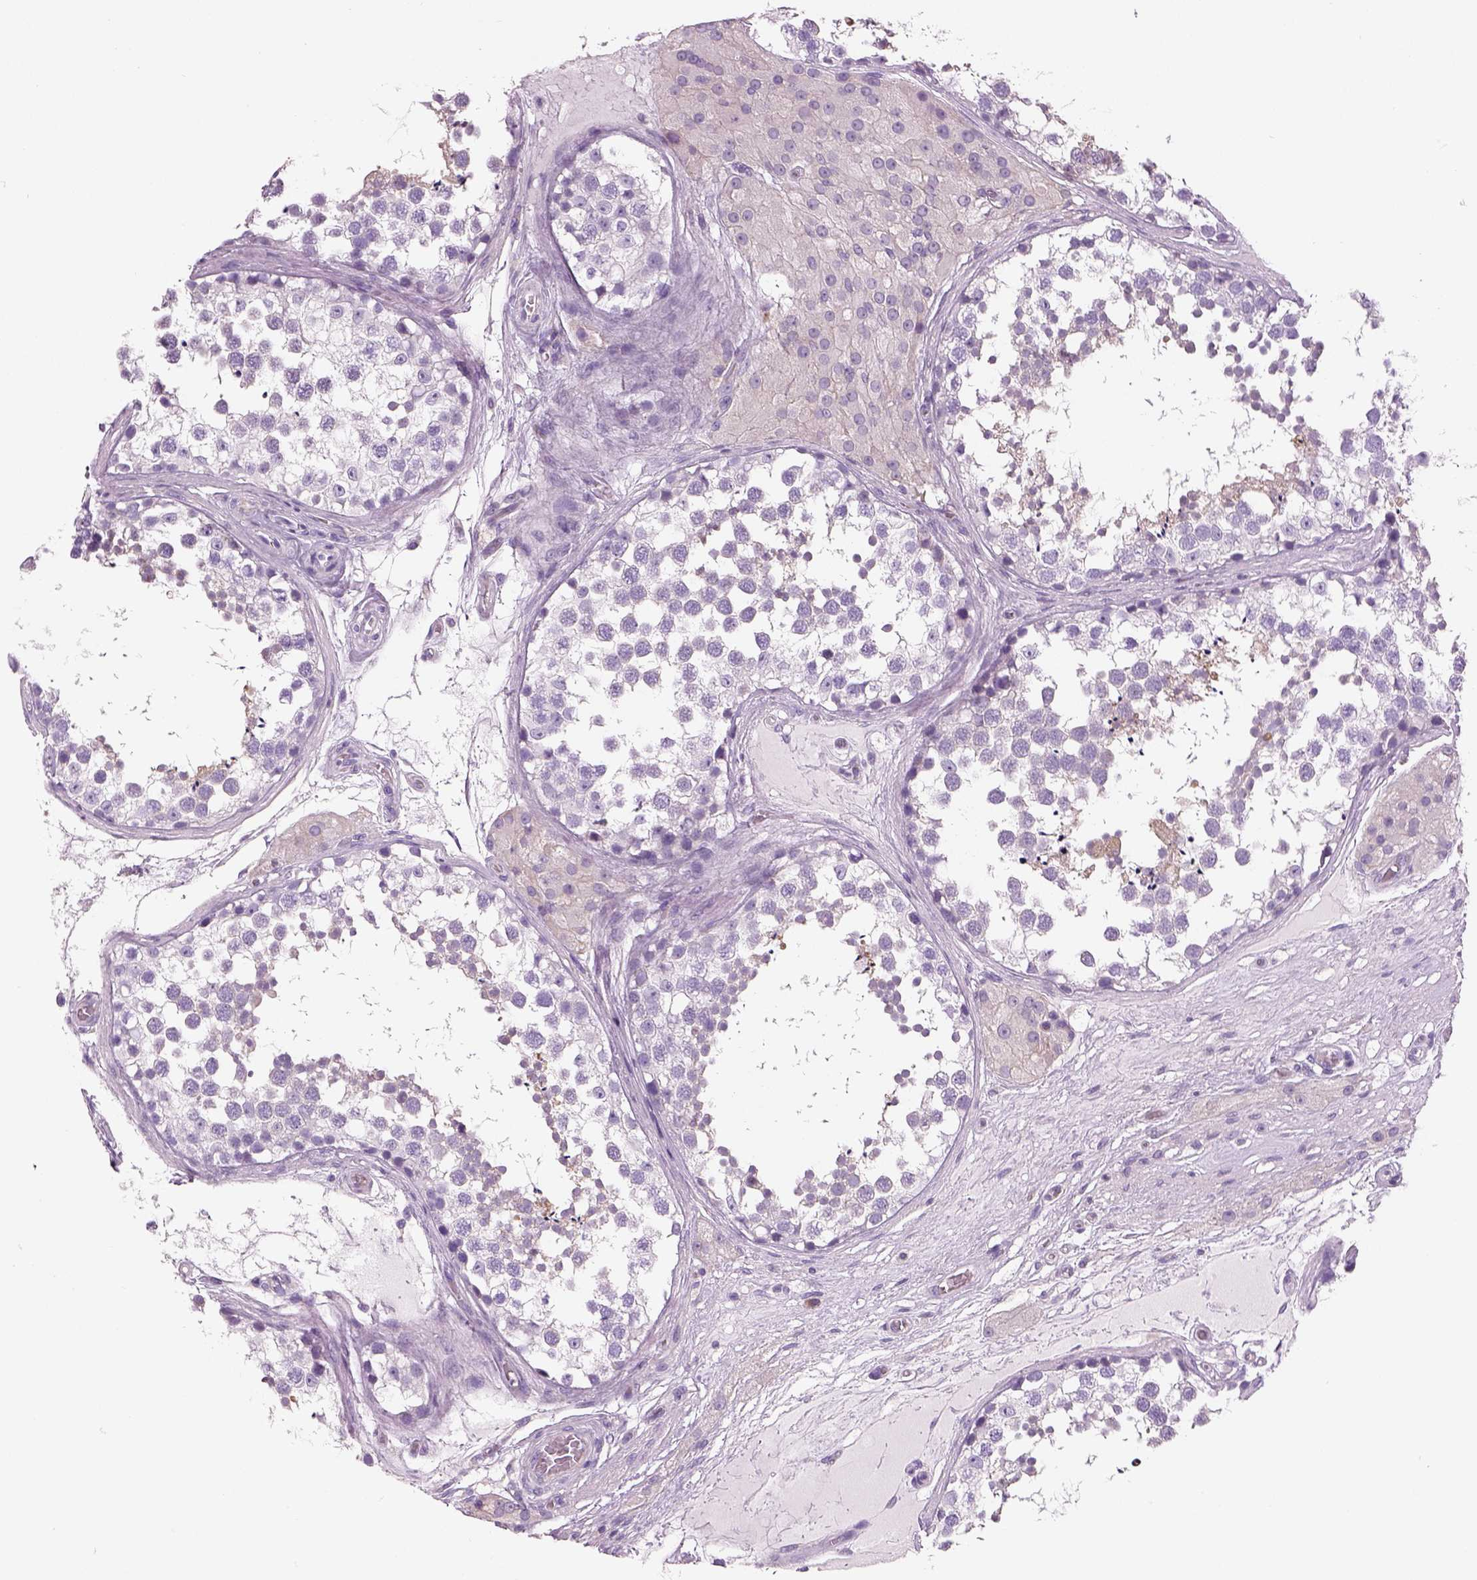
{"staining": {"intensity": "weak", "quantity": "<25%", "location": "cytoplasmic/membranous"}, "tissue": "testis", "cell_type": "Cells in seminiferous ducts", "image_type": "normal", "snomed": [{"axis": "morphology", "description": "Normal tissue, NOS"}, {"axis": "morphology", "description": "Seminoma, NOS"}, {"axis": "topography", "description": "Testis"}], "caption": "This is a image of immunohistochemistry staining of unremarkable testis, which shows no staining in cells in seminiferous ducts.", "gene": "CHST14", "patient": {"sex": "male", "age": 65}}